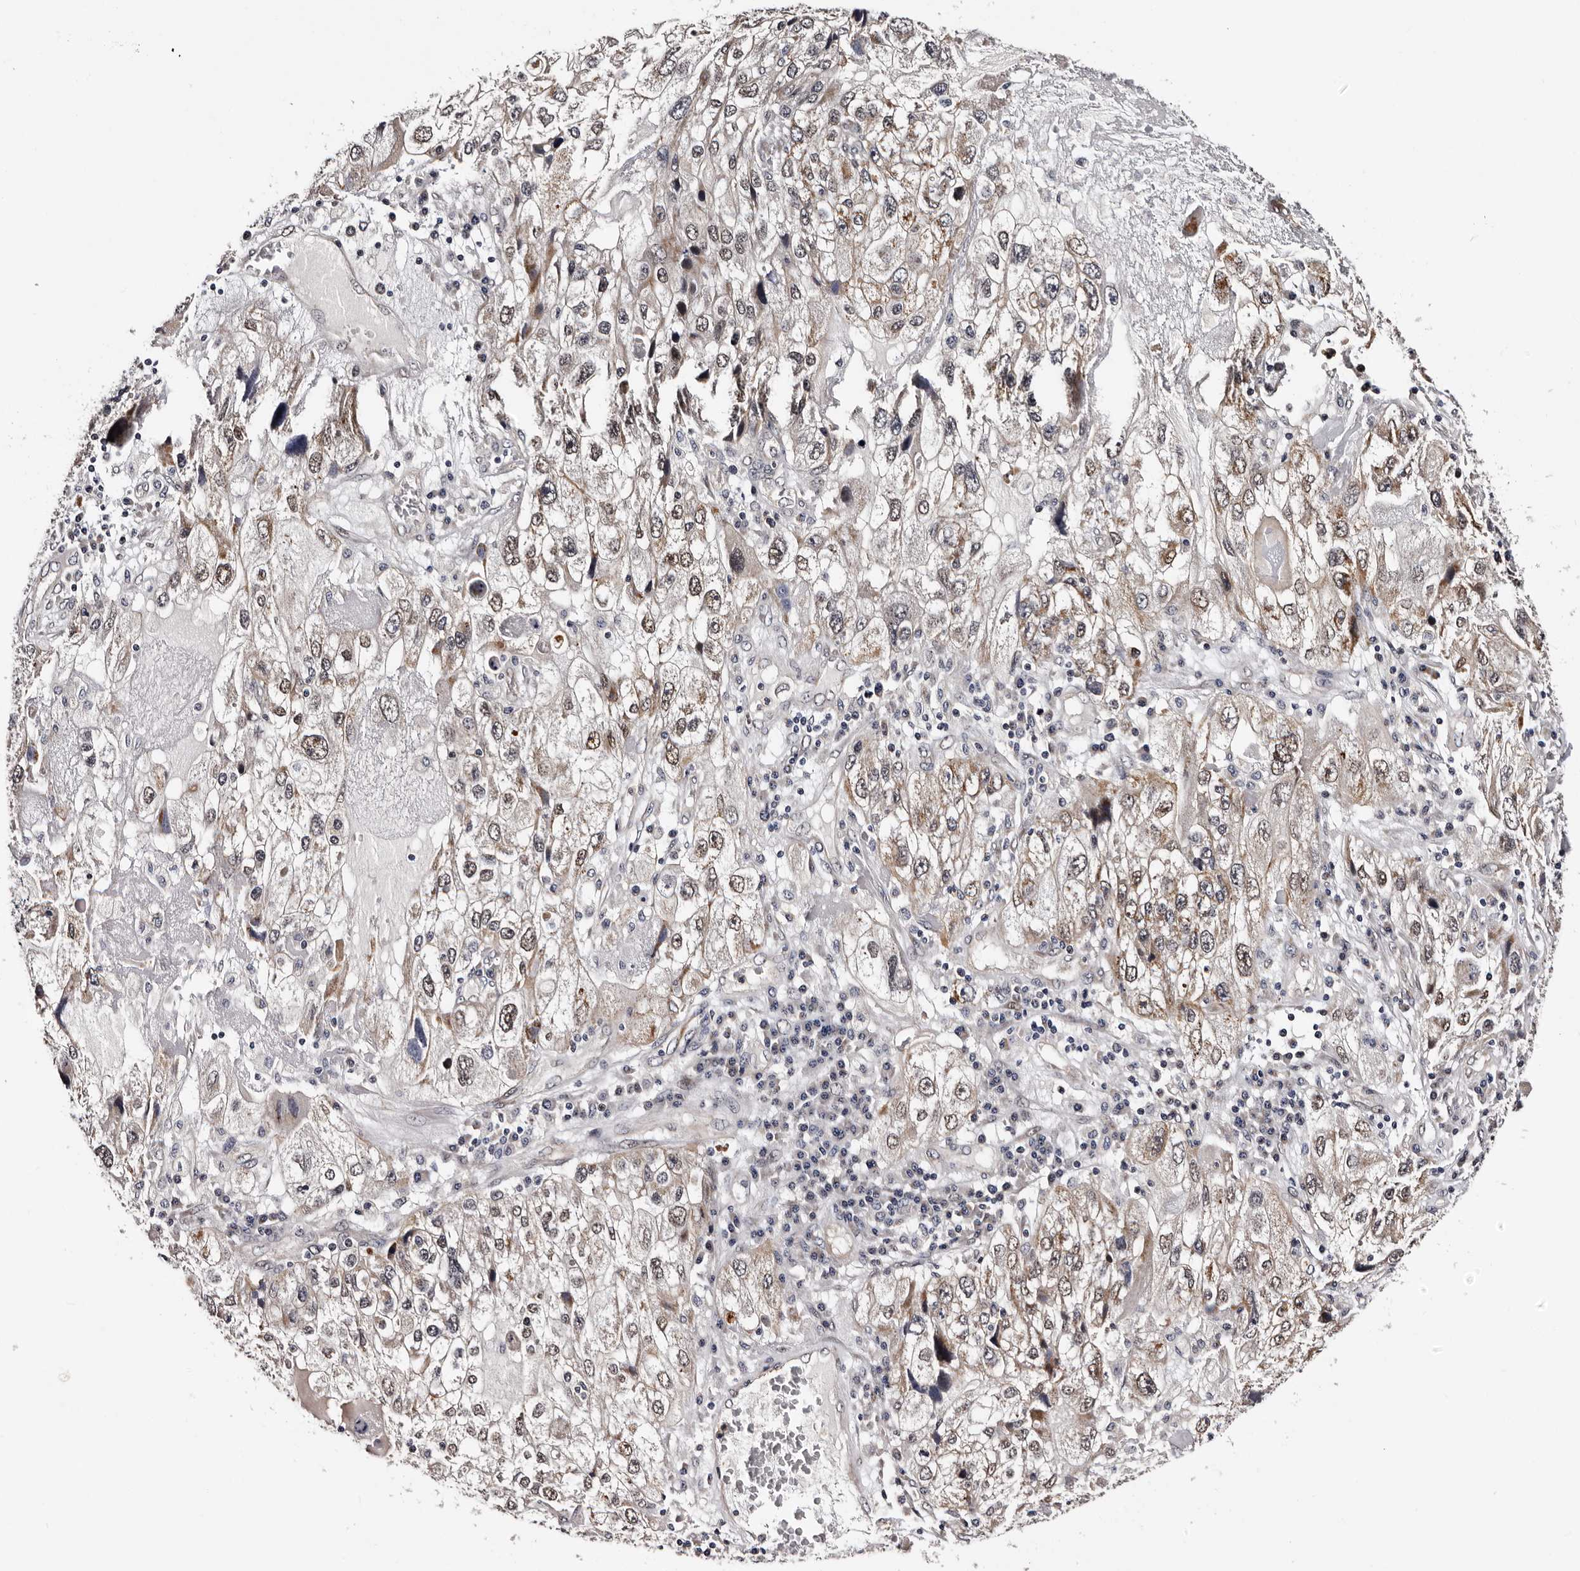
{"staining": {"intensity": "weak", "quantity": "25%-75%", "location": "cytoplasmic/membranous,nuclear"}, "tissue": "endometrial cancer", "cell_type": "Tumor cells", "image_type": "cancer", "snomed": [{"axis": "morphology", "description": "Adenocarcinoma, NOS"}, {"axis": "topography", "description": "Endometrium"}], "caption": "High-magnification brightfield microscopy of adenocarcinoma (endometrial) stained with DAB (3,3'-diaminobenzidine) (brown) and counterstained with hematoxylin (blue). tumor cells exhibit weak cytoplasmic/membranous and nuclear positivity is identified in approximately25%-75% of cells.", "gene": "GLRX3", "patient": {"sex": "female", "age": 49}}